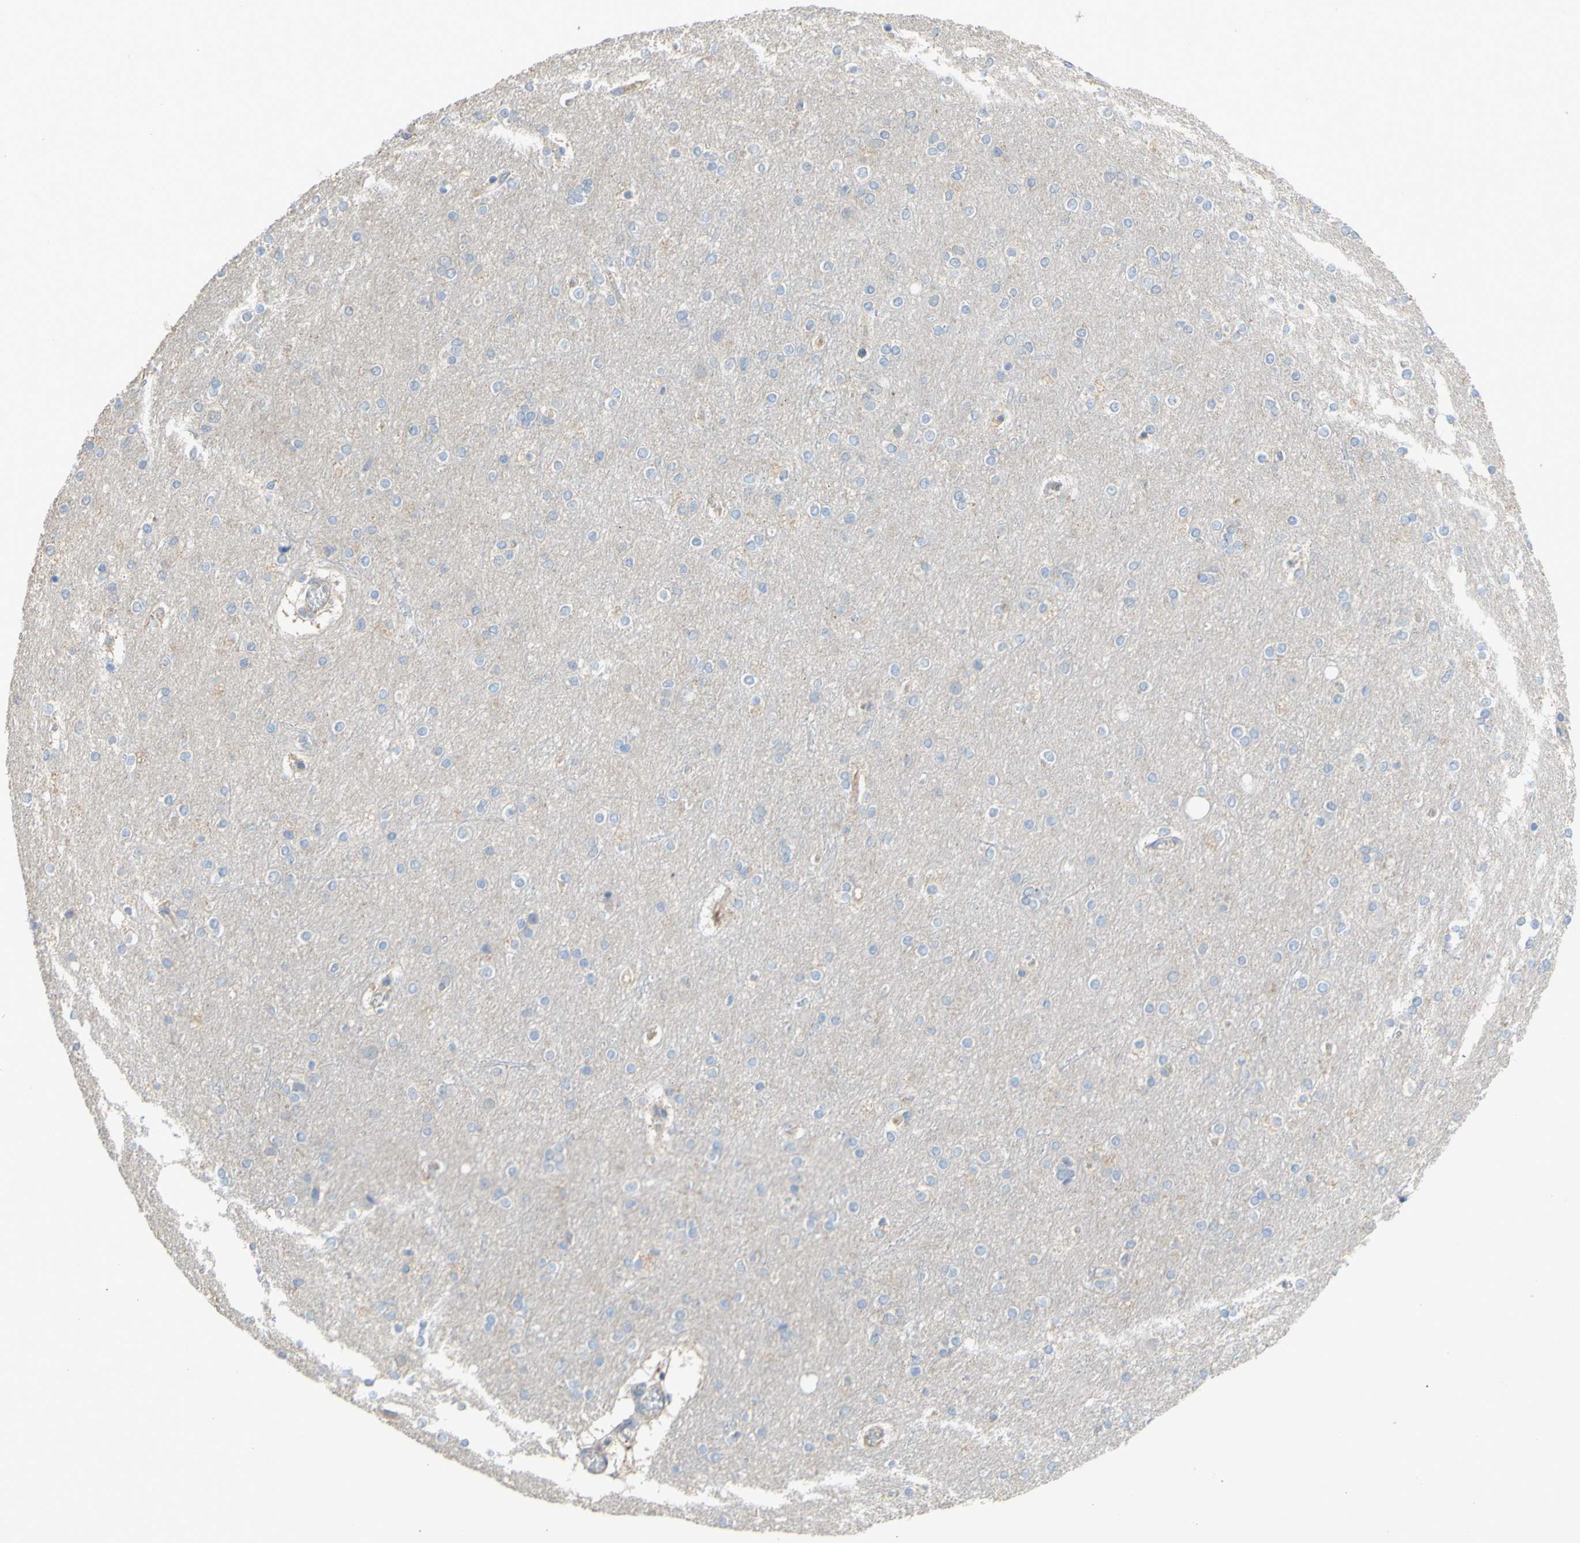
{"staining": {"intensity": "weak", "quantity": "25%-75%", "location": "cytoplasmic/membranous"}, "tissue": "cerebral cortex", "cell_type": "Endothelial cells", "image_type": "normal", "snomed": [{"axis": "morphology", "description": "Normal tissue, NOS"}, {"axis": "topography", "description": "Cerebral cortex"}], "caption": "Benign cerebral cortex shows weak cytoplasmic/membranous expression in about 25%-75% of endothelial cells.", "gene": "CDCP1", "patient": {"sex": "female", "age": 54}}